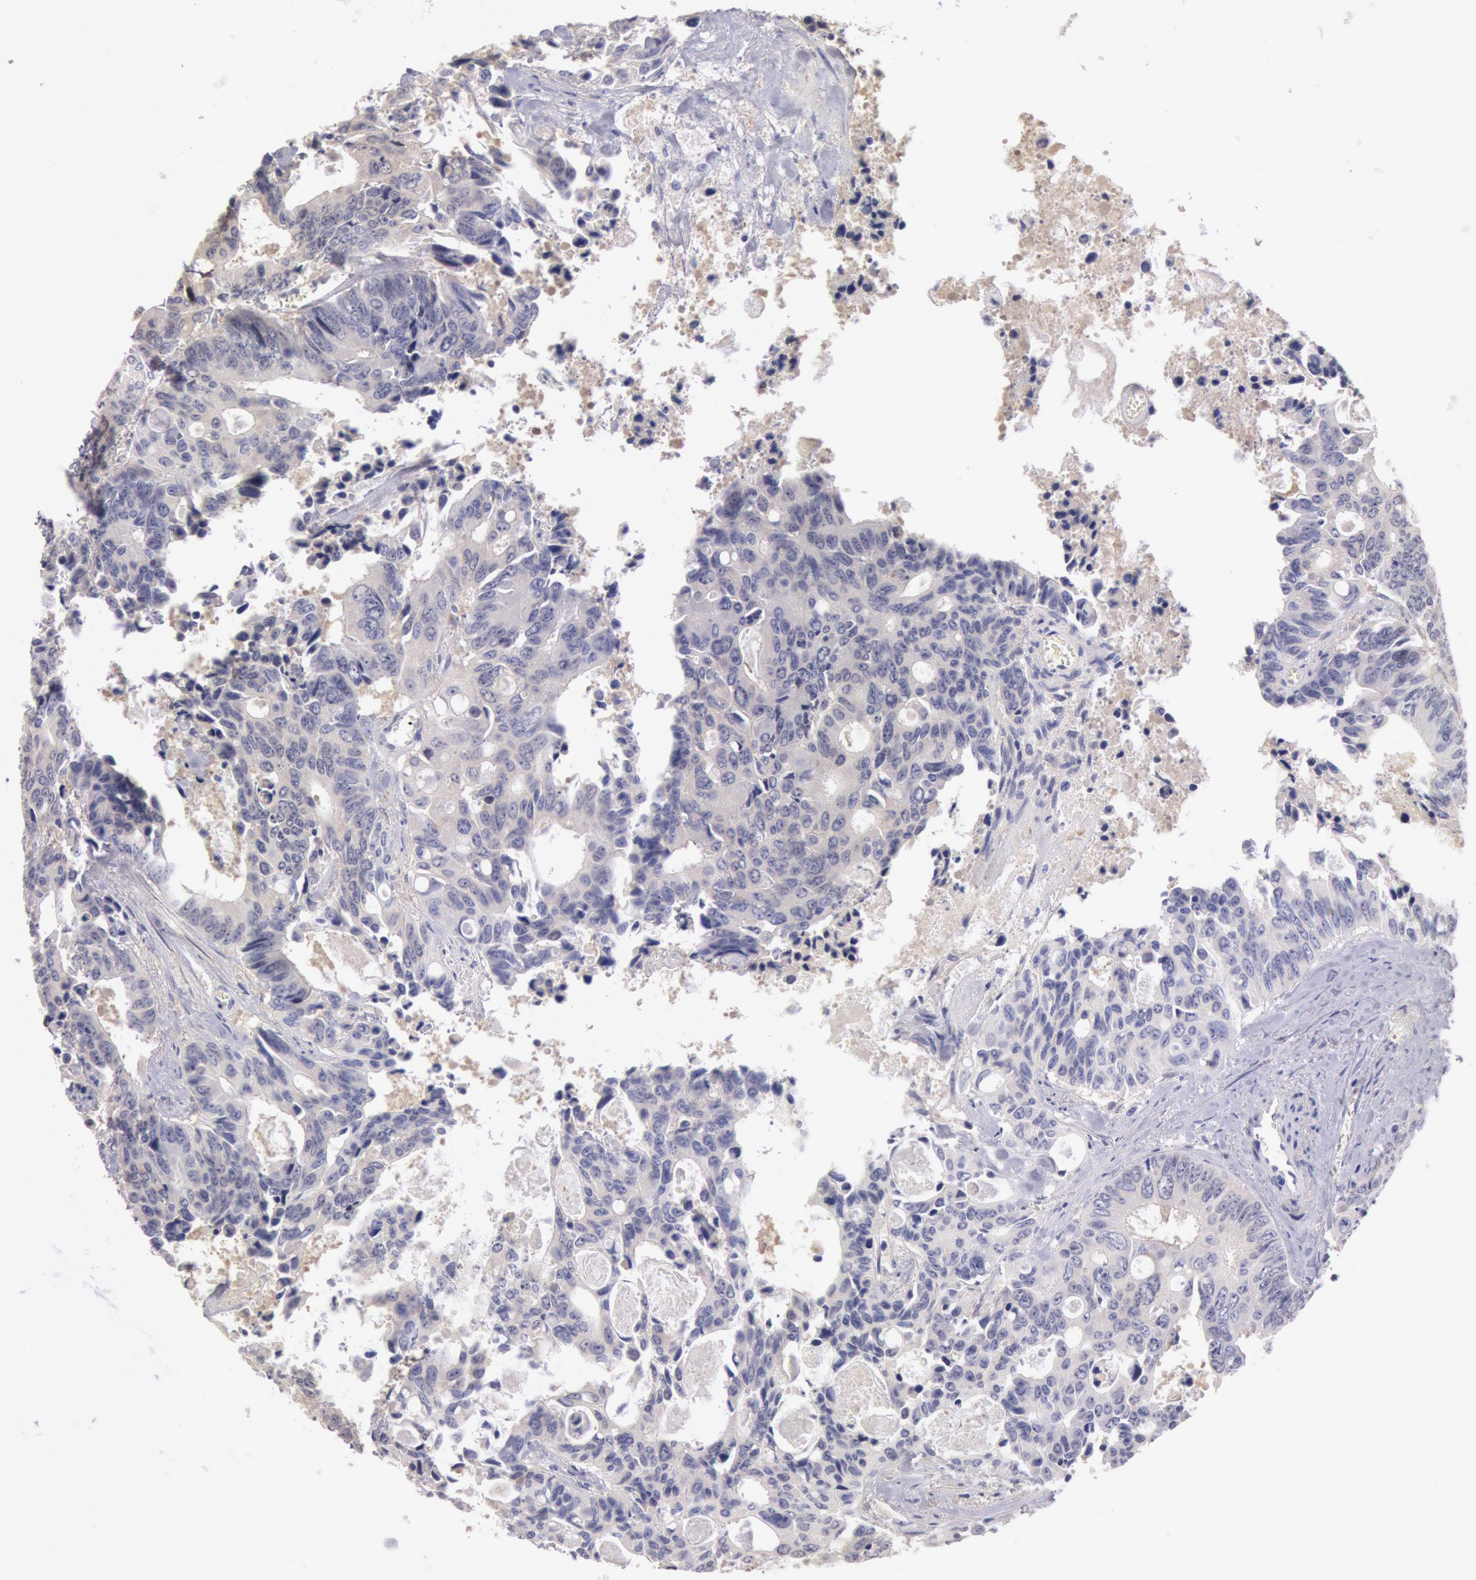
{"staining": {"intensity": "negative", "quantity": "none", "location": "none"}, "tissue": "colorectal cancer", "cell_type": "Tumor cells", "image_type": "cancer", "snomed": [{"axis": "morphology", "description": "Adenocarcinoma, NOS"}, {"axis": "topography", "description": "Rectum"}], "caption": "This is an immunohistochemistry (IHC) image of human colorectal cancer. There is no expression in tumor cells.", "gene": "C1R", "patient": {"sex": "male", "age": 76}}